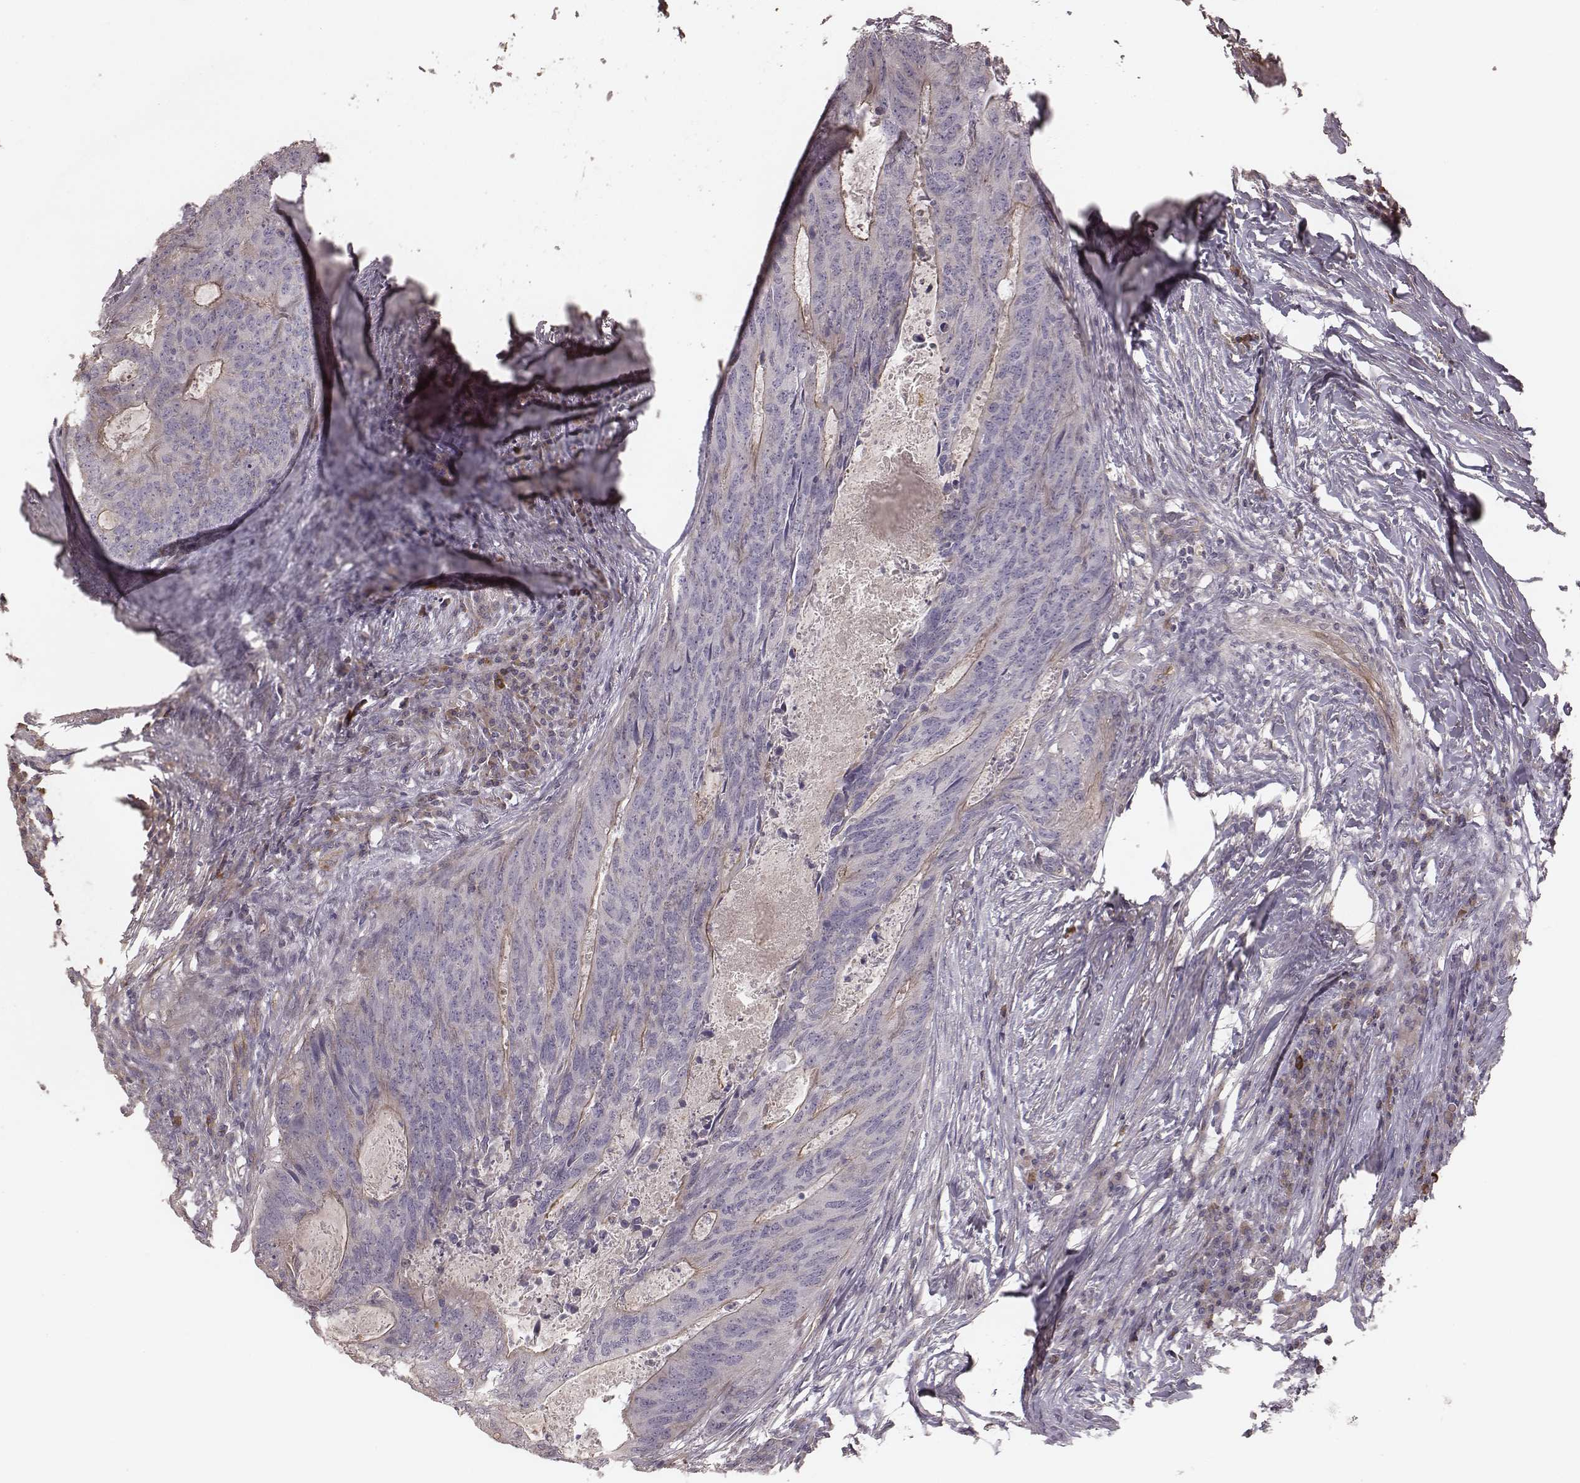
{"staining": {"intensity": "moderate", "quantity": "<25%", "location": "cytoplasmic/membranous"}, "tissue": "colorectal cancer", "cell_type": "Tumor cells", "image_type": "cancer", "snomed": [{"axis": "morphology", "description": "Adenocarcinoma, NOS"}, {"axis": "topography", "description": "Colon"}], "caption": "A photomicrograph showing moderate cytoplasmic/membranous expression in approximately <25% of tumor cells in adenocarcinoma (colorectal), as visualized by brown immunohistochemical staining.", "gene": "OTOGL", "patient": {"sex": "male", "age": 67}}